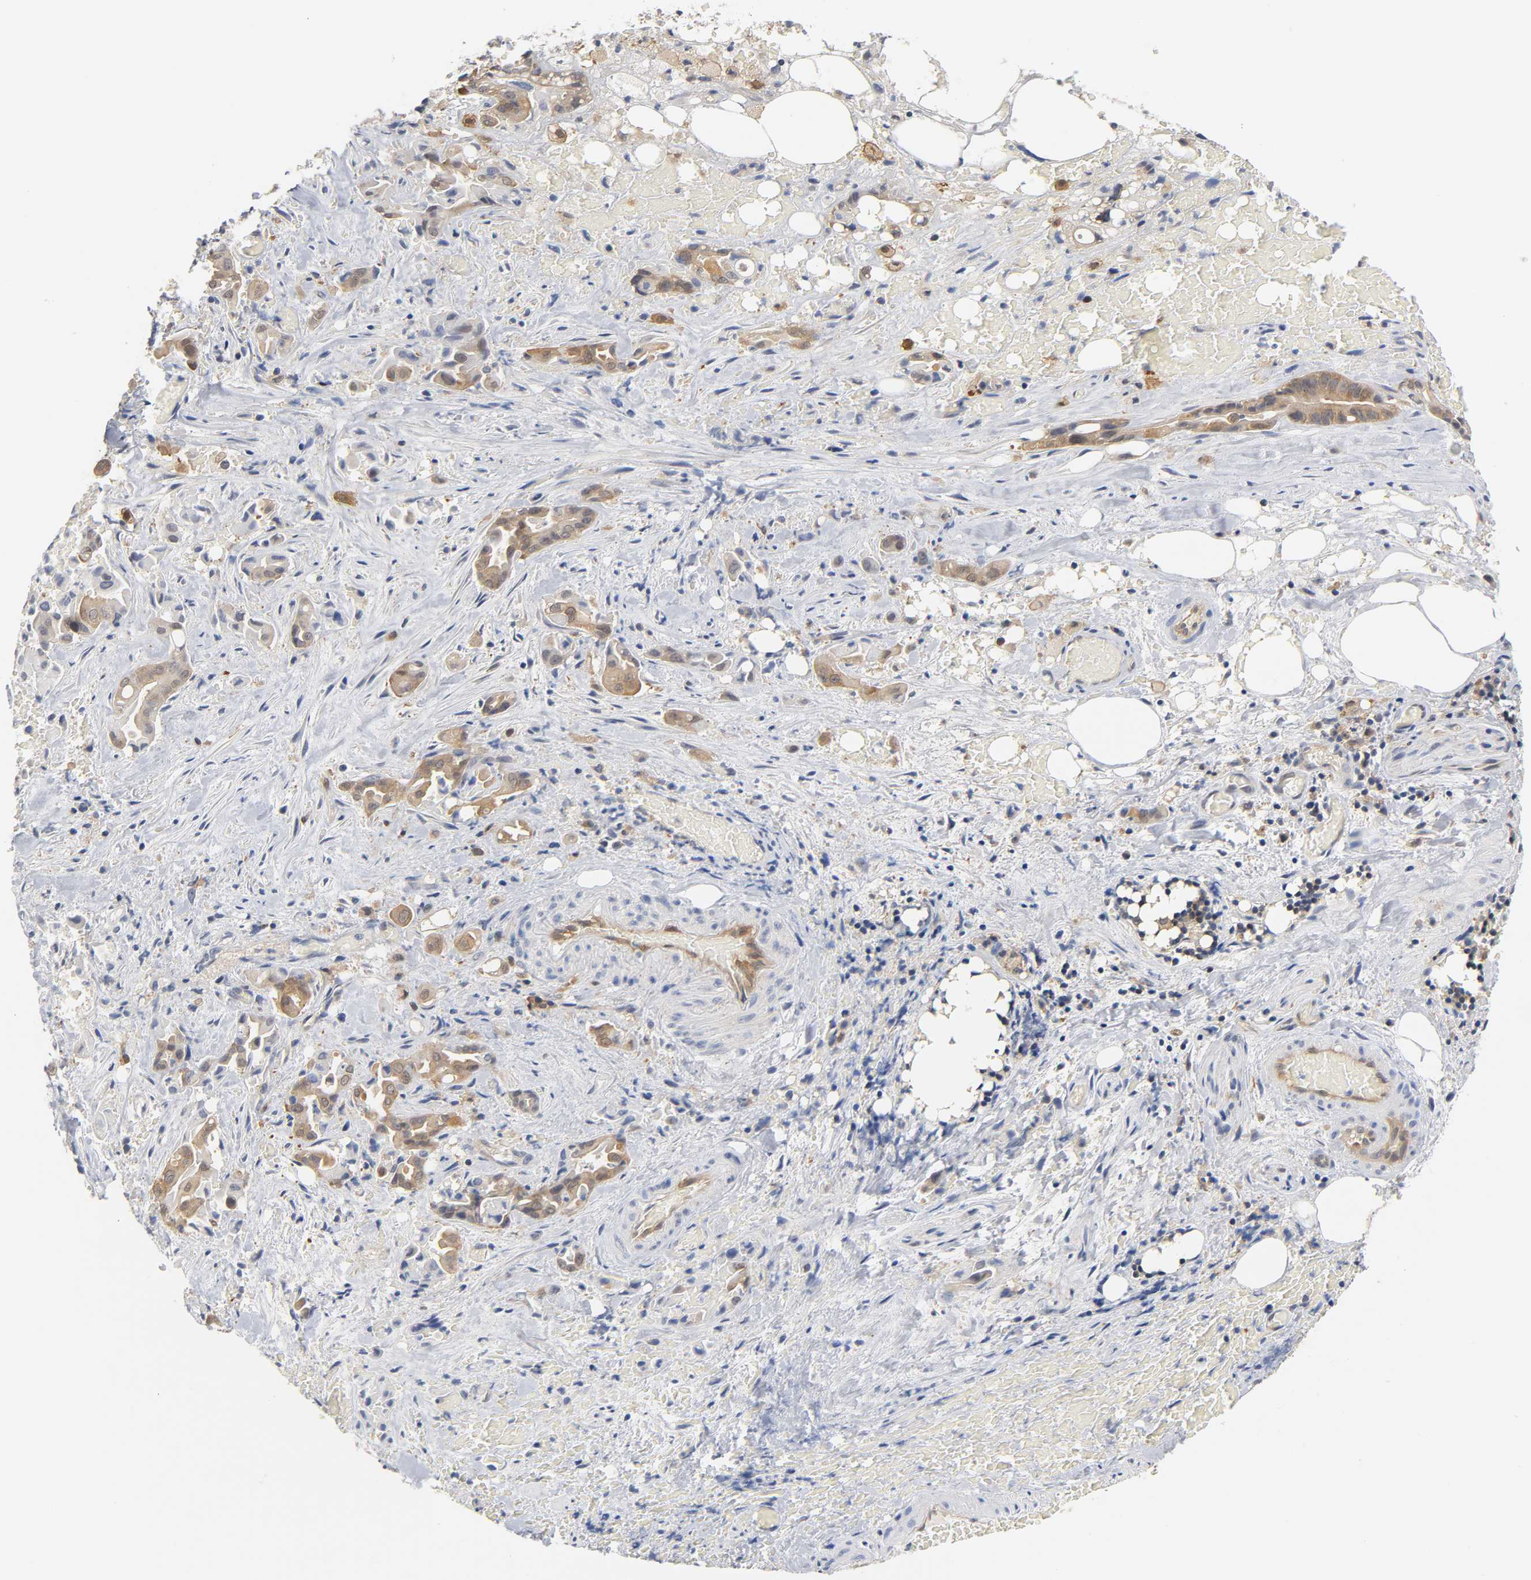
{"staining": {"intensity": "moderate", "quantity": ">75%", "location": "cytoplasmic/membranous"}, "tissue": "liver cancer", "cell_type": "Tumor cells", "image_type": "cancer", "snomed": [{"axis": "morphology", "description": "Cholangiocarcinoma"}, {"axis": "topography", "description": "Liver"}], "caption": "This is an image of immunohistochemistry (IHC) staining of liver cancer (cholangiocarcinoma), which shows moderate expression in the cytoplasmic/membranous of tumor cells.", "gene": "FYN", "patient": {"sex": "female", "age": 68}}